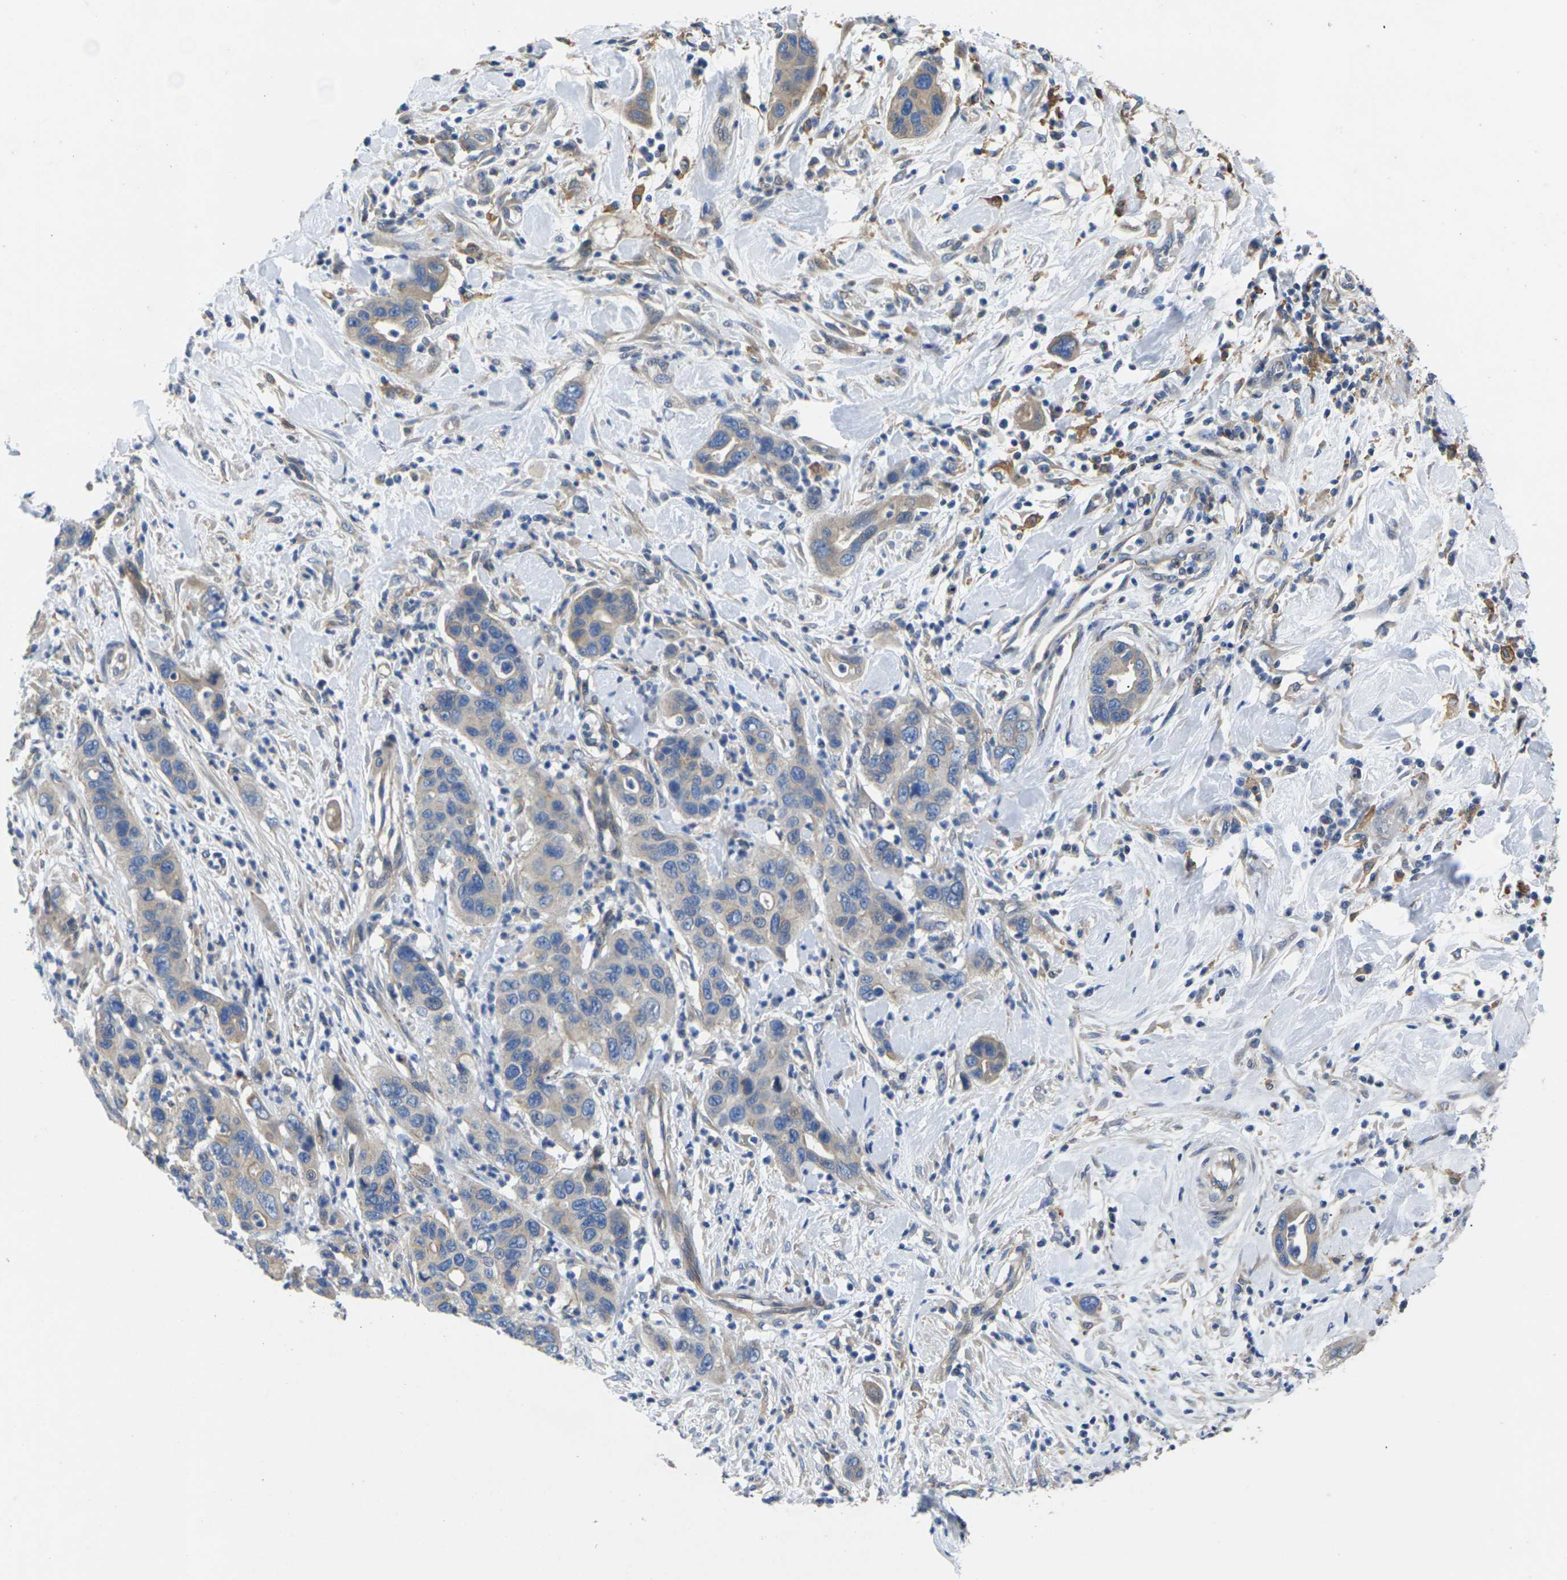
{"staining": {"intensity": "weak", "quantity": ">75%", "location": "cytoplasmic/membranous"}, "tissue": "pancreatic cancer", "cell_type": "Tumor cells", "image_type": "cancer", "snomed": [{"axis": "morphology", "description": "Adenocarcinoma, NOS"}, {"axis": "topography", "description": "Pancreas"}], "caption": "Brown immunohistochemical staining in human pancreatic adenocarcinoma shows weak cytoplasmic/membranous positivity in approximately >75% of tumor cells.", "gene": "SCNN1A", "patient": {"sex": "female", "age": 71}}